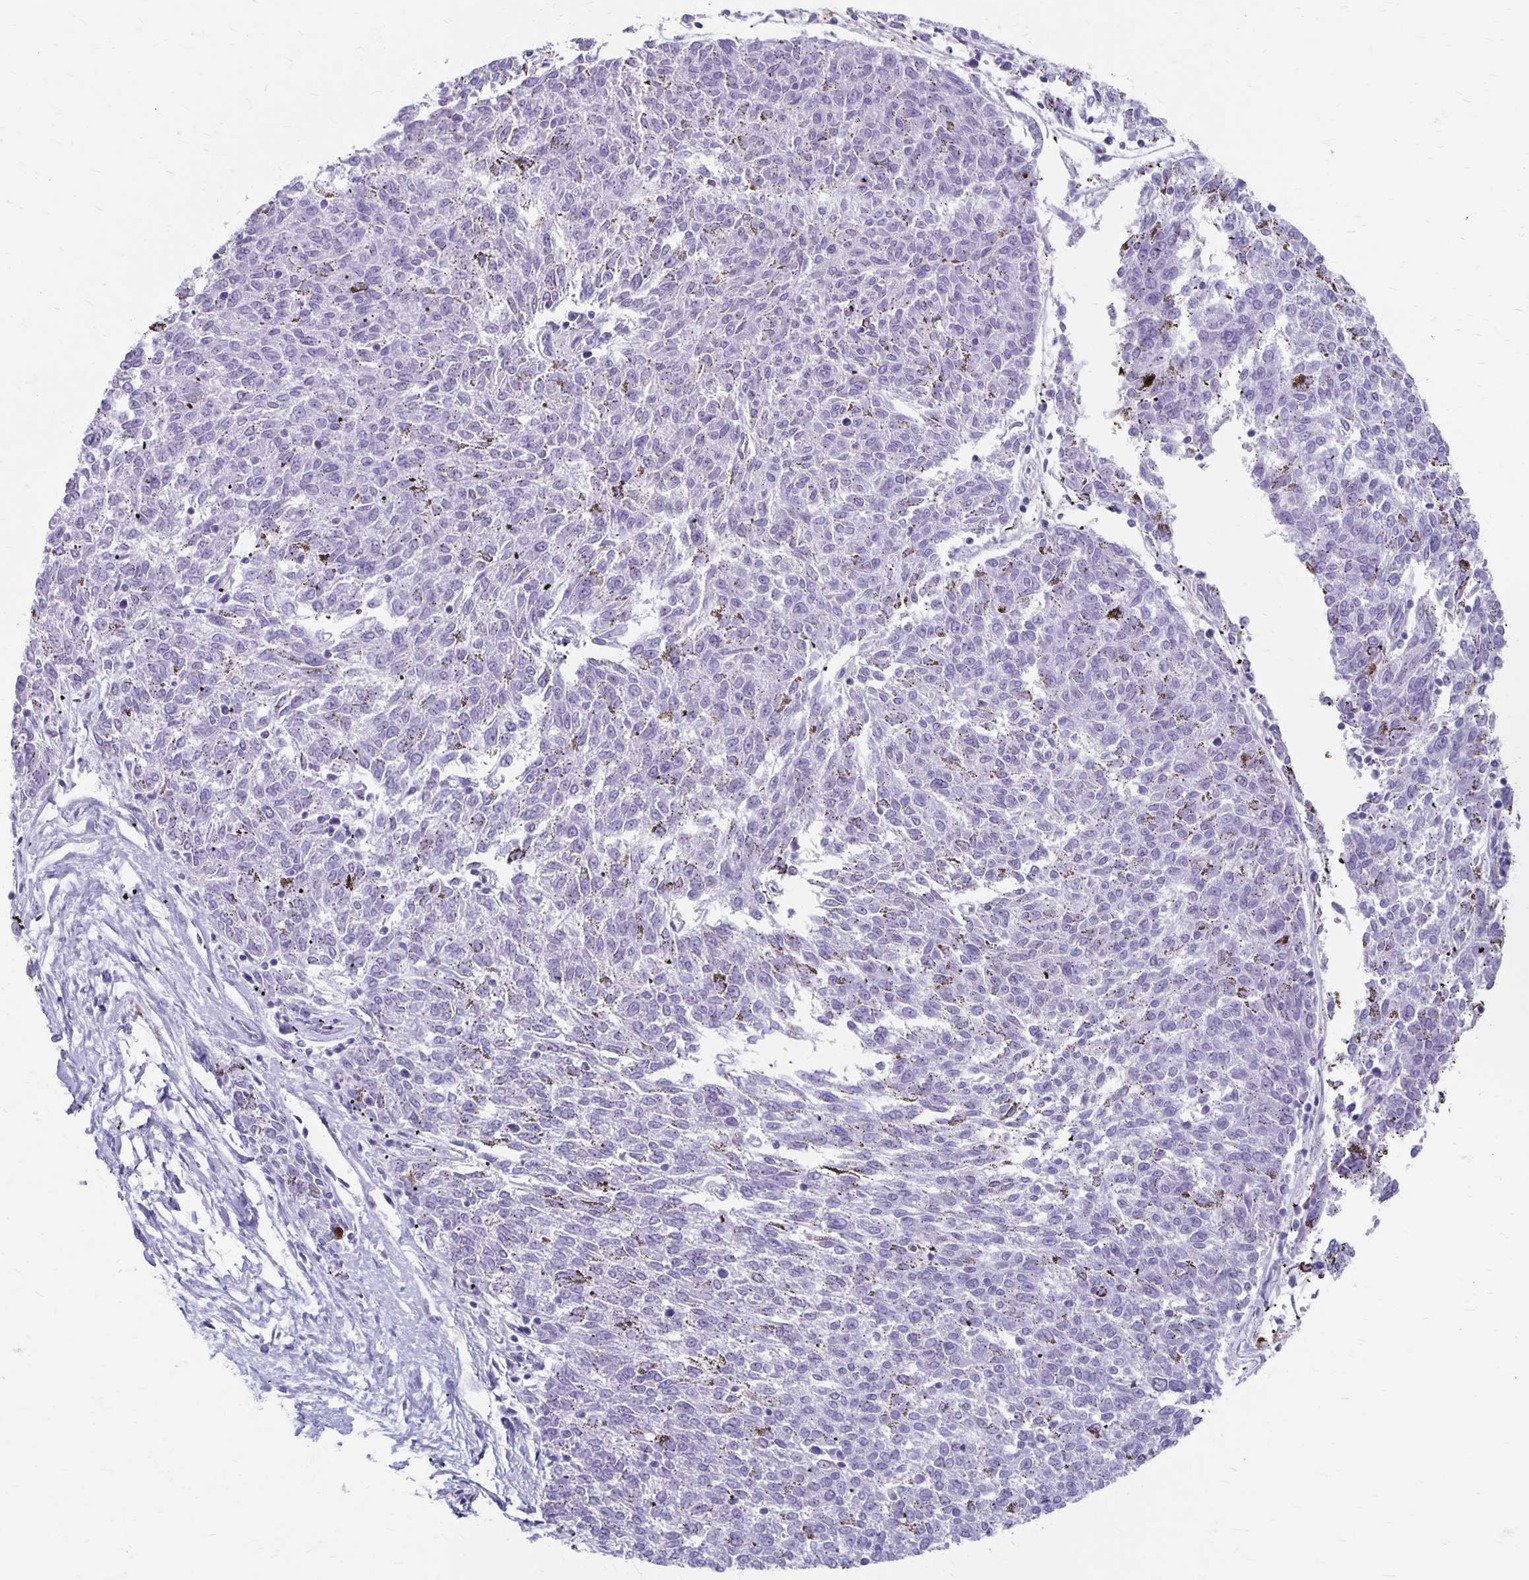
{"staining": {"intensity": "negative", "quantity": "none", "location": "none"}, "tissue": "melanoma", "cell_type": "Tumor cells", "image_type": "cancer", "snomed": [{"axis": "morphology", "description": "Malignant melanoma, NOS"}, {"axis": "topography", "description": "Skin"}], "caption": "Immunohistochemical staining of melanoma shows no significant expression in tumor cells.", "gene": "MAGEC2", "patient": {"sex": "female", "age": 72}}